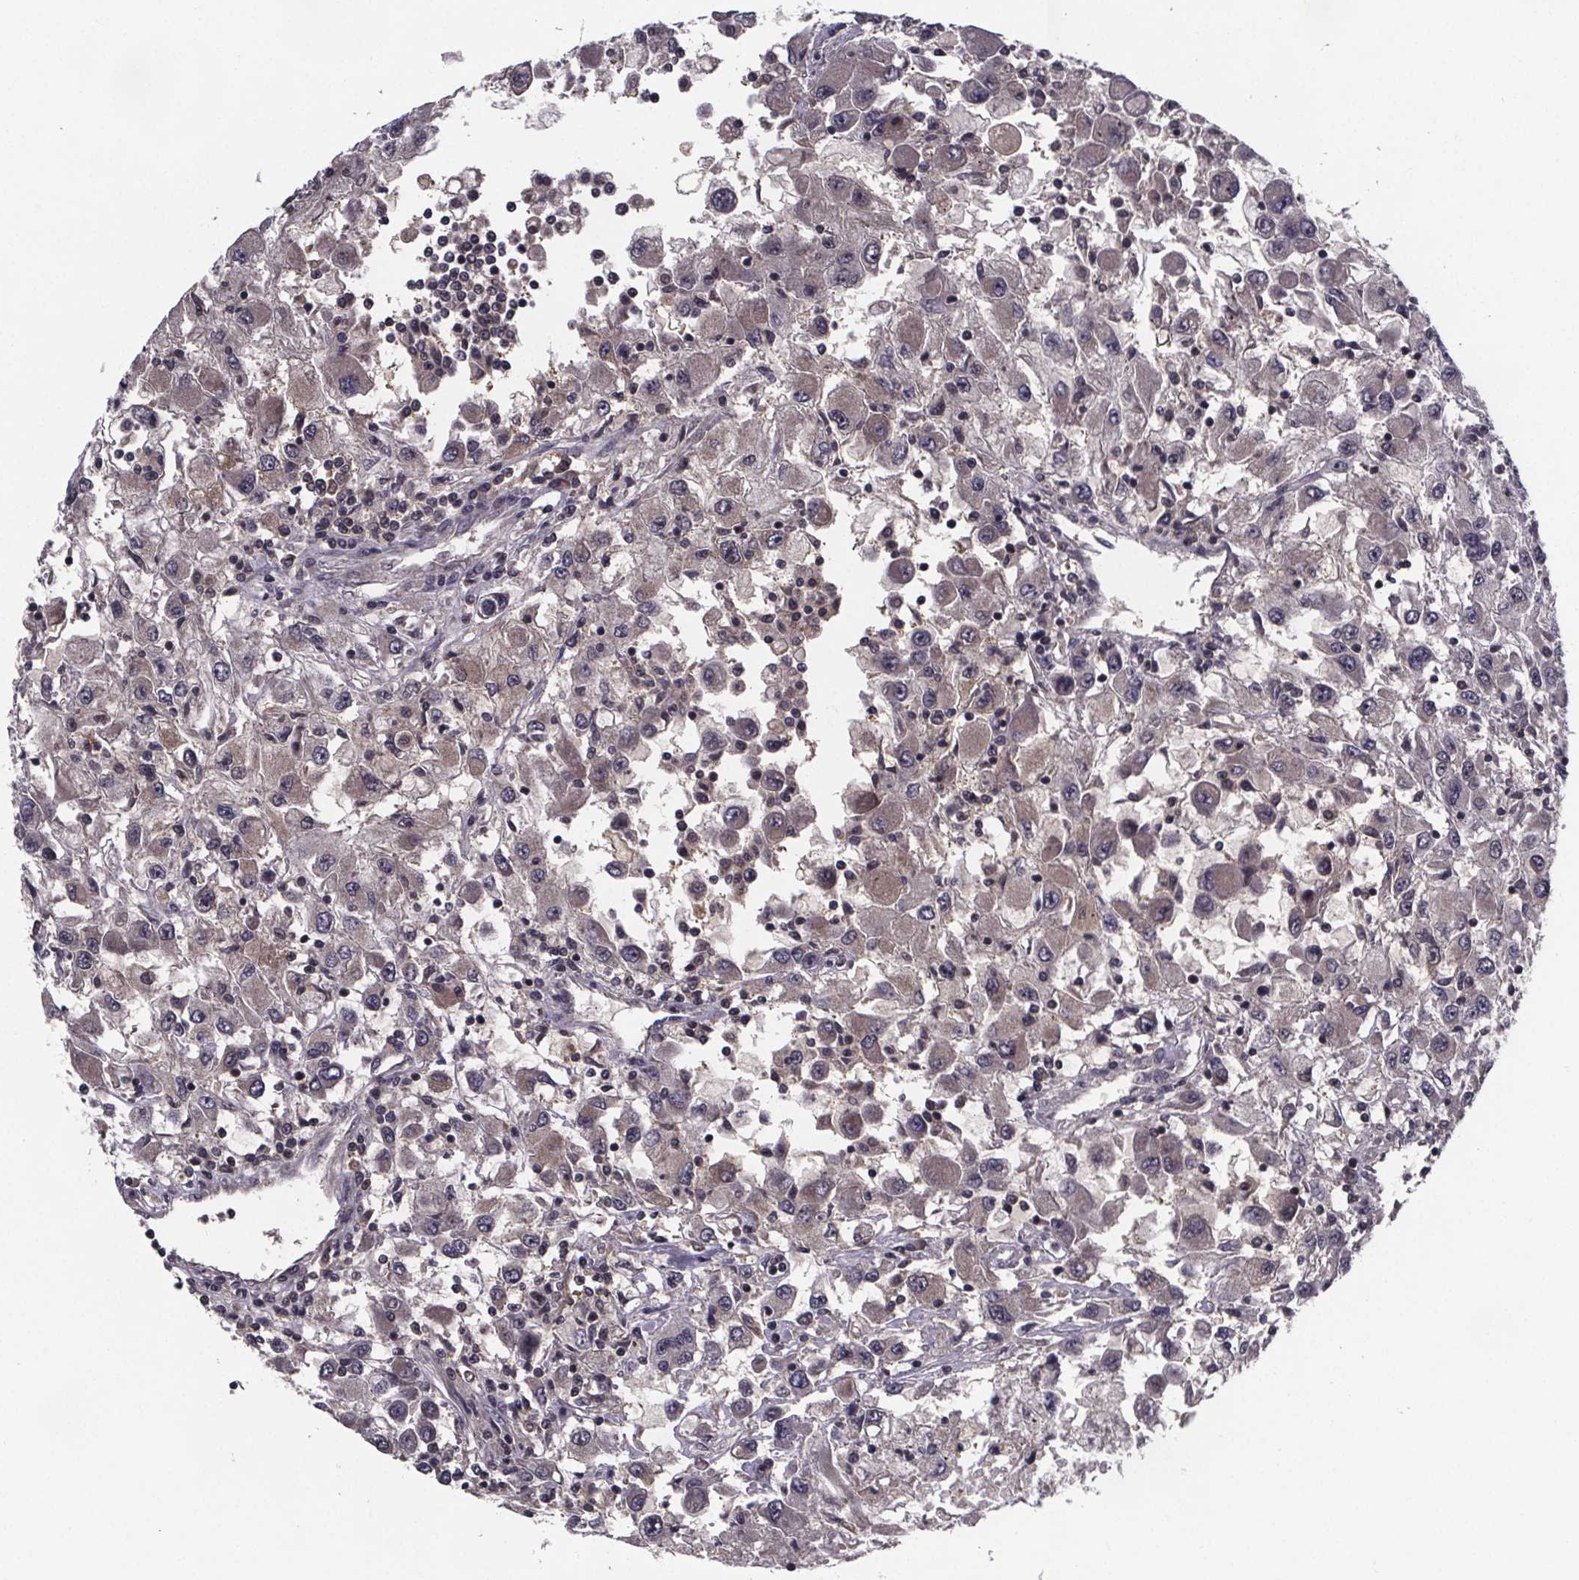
{"staining": {"intensity": "negative", "quantity": "none", "location": "none"}, "tissue": "renal cancer", "cell_type": "Tumor cells", "image_type": "cancer", "snomed": [{"axis": "morphology", "description": "Adenocarcinoma, NOS"}, {"axis": "topography", "description": "Kidney"}], "caption": "Renal cancer stained for a protein using IHC displays no staining tumor cells.", "gene": "FN3KRP", "patient": {"sex": "female", "age": 67}}